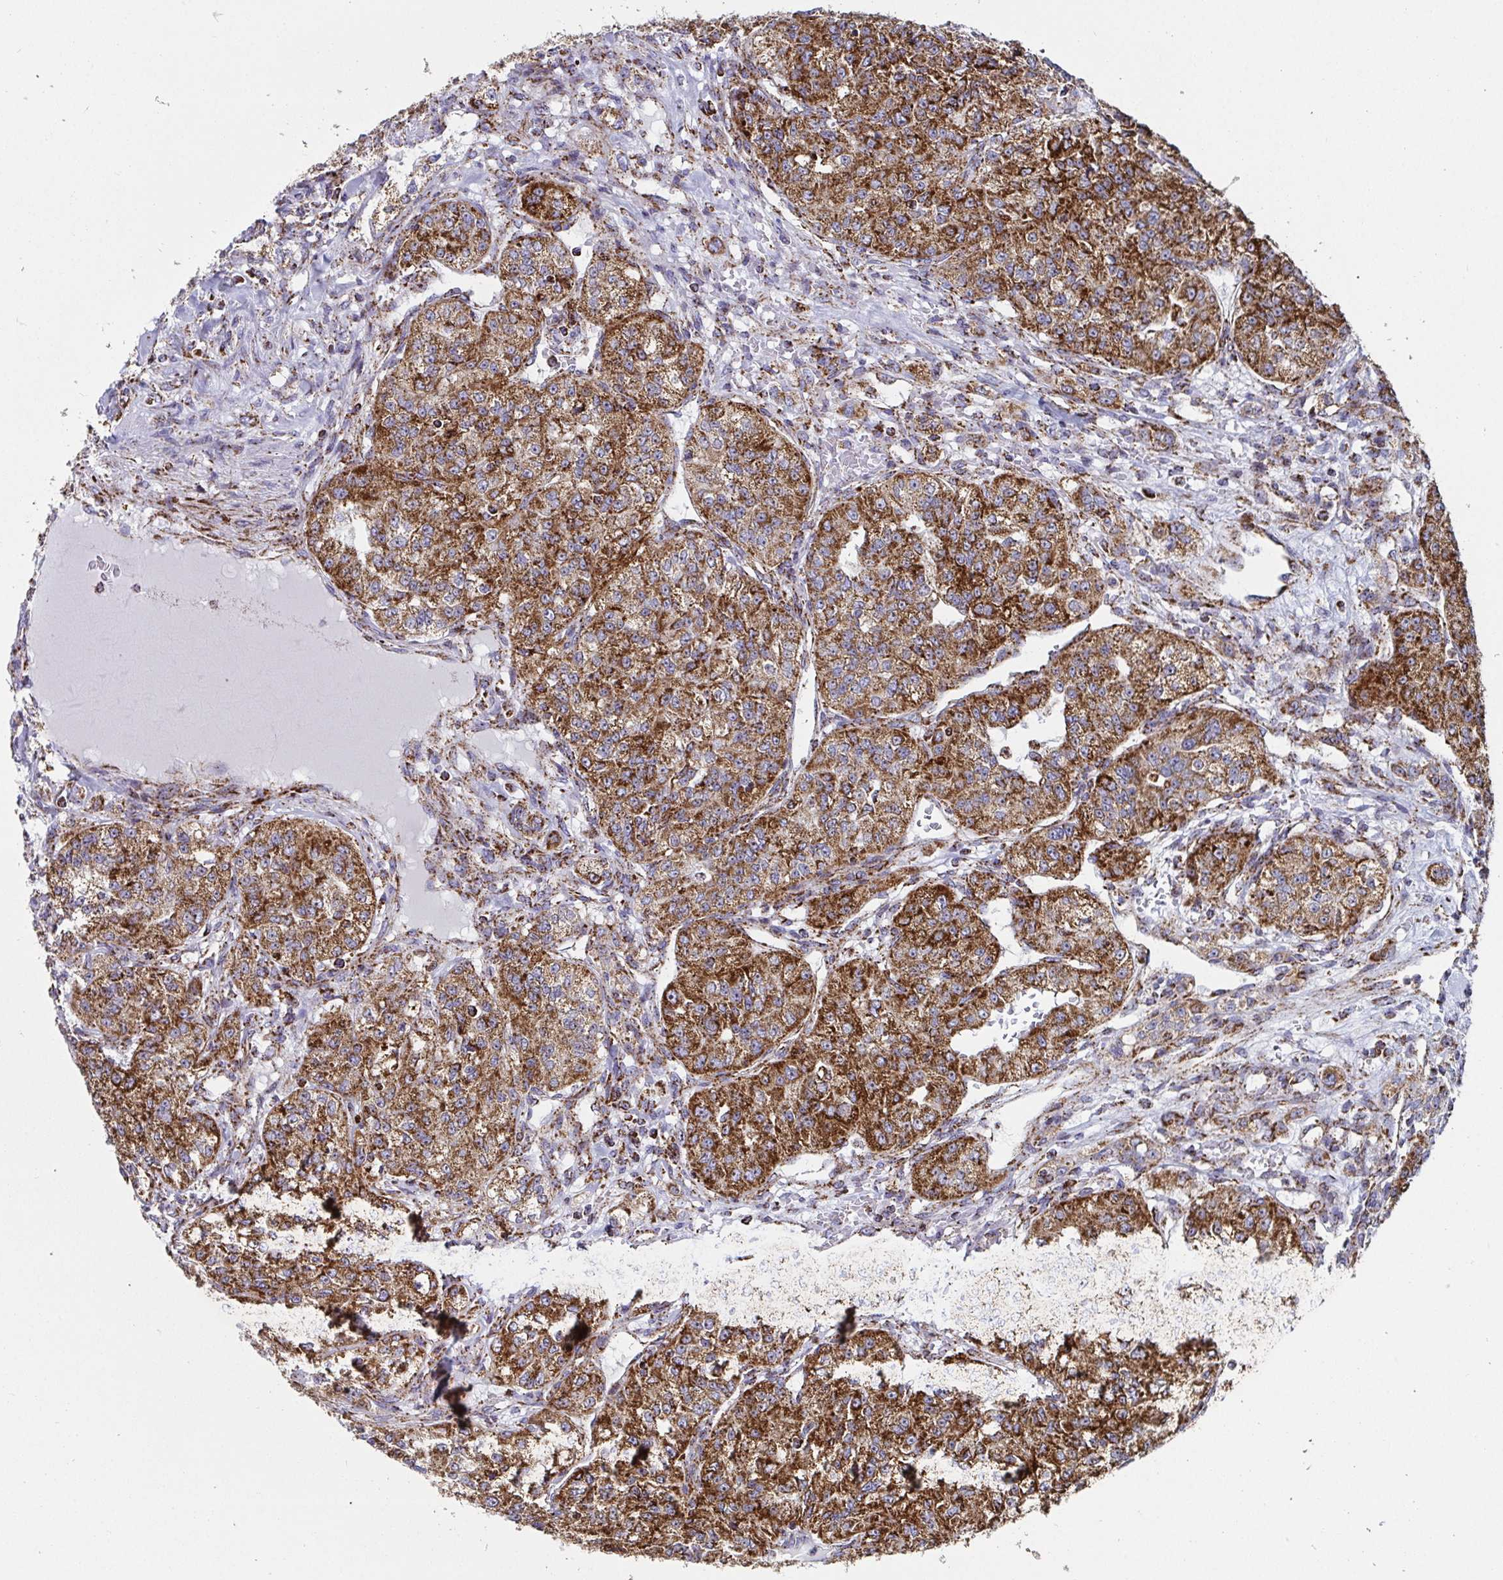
{"staining": {"intensity": "strong", "quantity": ">75%", "location": "cytoplasmic/membranous"}, "tissue": "renal cancer", "cell_type": "Tumor cells", "image_type": "cancer", "snomed": [{"axis": "morphology", "description": "Adenocarcinoma, NOS"}, {"axis": "topography", "description": "Kidney"}], "caption": "An image of human renal cancer (adenocarcinoma) stained for a protein demonstrates strong cytoplasmic/membranous brown staining in tumor cells.", "gene": "ATP5MJ", "patient": {"sex": "female", "age": 63}}